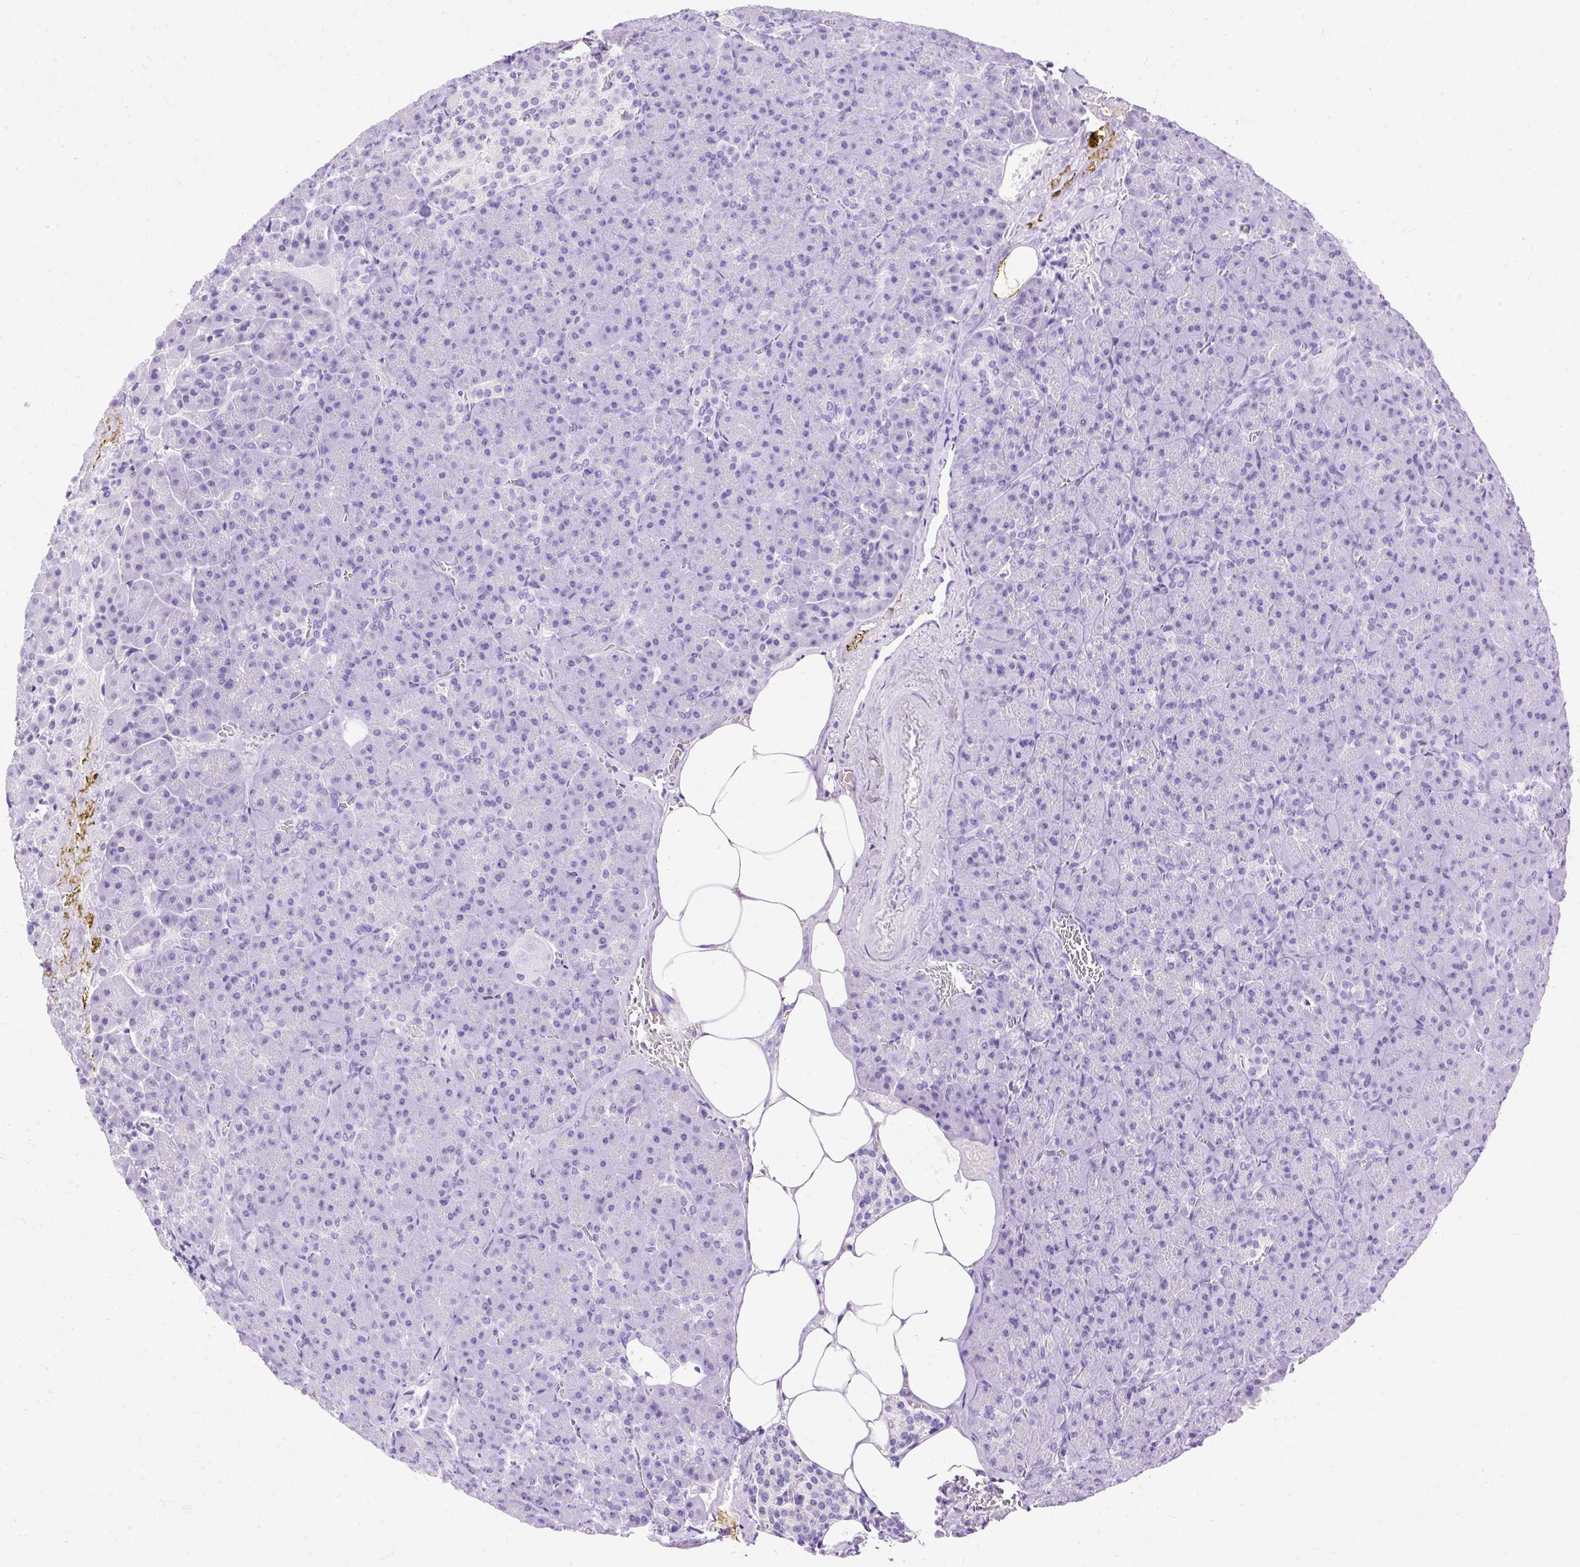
{"staining": {"intensity": "negative", "quantity": "none", "location": "none"}, "tissue": "pancreas", "cell_type": "Exocrine glandular cells", "image_type": "normal", "snomed": [{"axis": "morphology", "description": "Normal tissue, NOS"}, {"axis": "topography", "description": "Pancreas"}], "caption": "IHC of normal pancreas shows no positivity in exocrine glandular cells. (Immunohistochemistry, brightfield microscopy, high magnification).", "gene": "SLC8A2", "patient": {"sex": "female", "age": 74}}